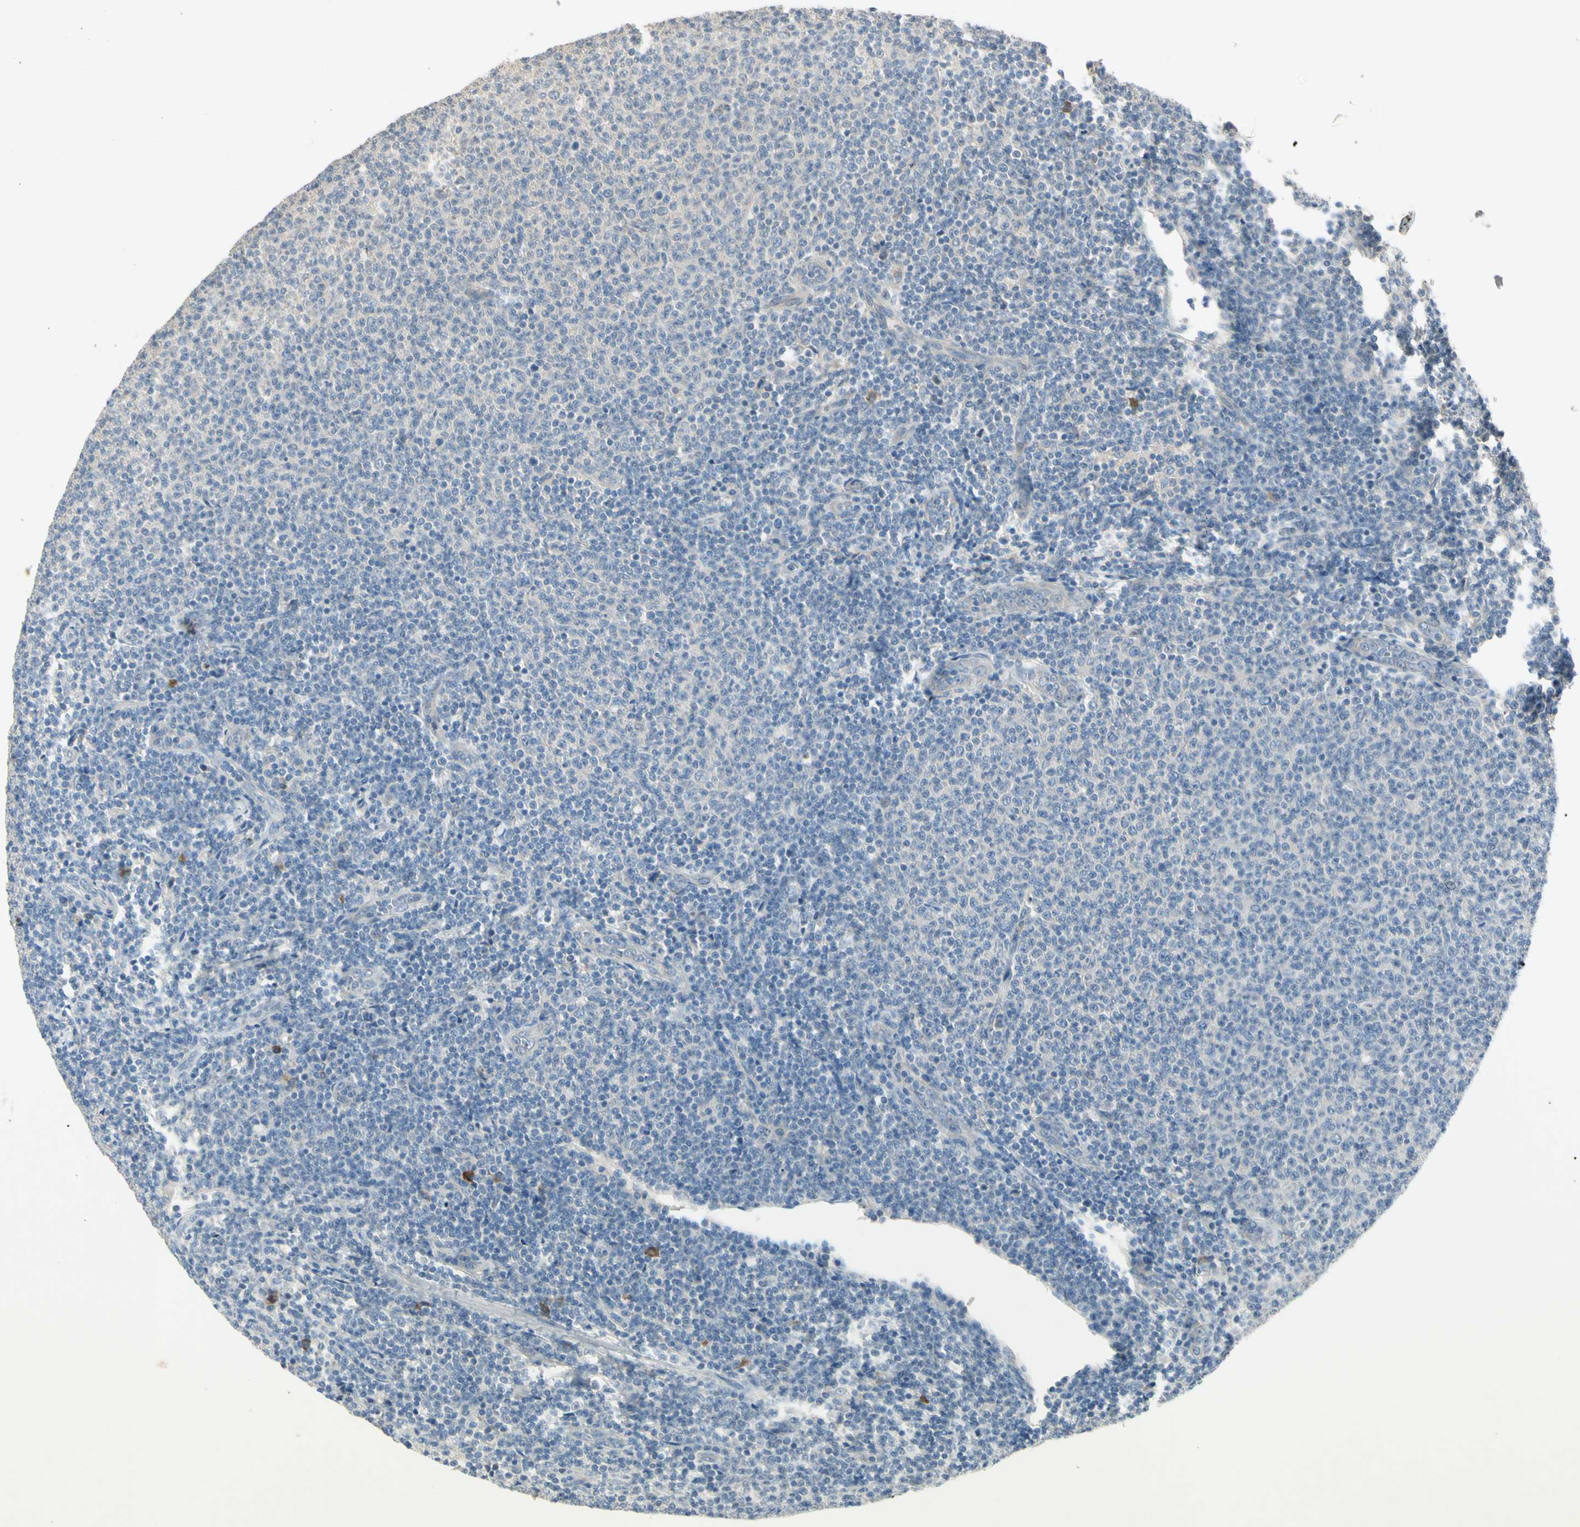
{"staining": {"intensity": "negative", "quantity": "none", "location": "none"}, "tissue": "lymphoma", "cell_type": "Tumor cells", "image_type": "cancer", "snomed": [{"axis": "morphology", "description": "Malignant lymphoma, non-Hodgkin's type, Low grade"}, {"axis": "topography", "description": "Lymph node"}], "caption": "High power microscopy micrograph of an immunohistochemistry photomicrograph of lymphoma, revealing no significant expression in tumor cells.", "gene": "AATK", "patient": {"sex": "male", "age": 66}}